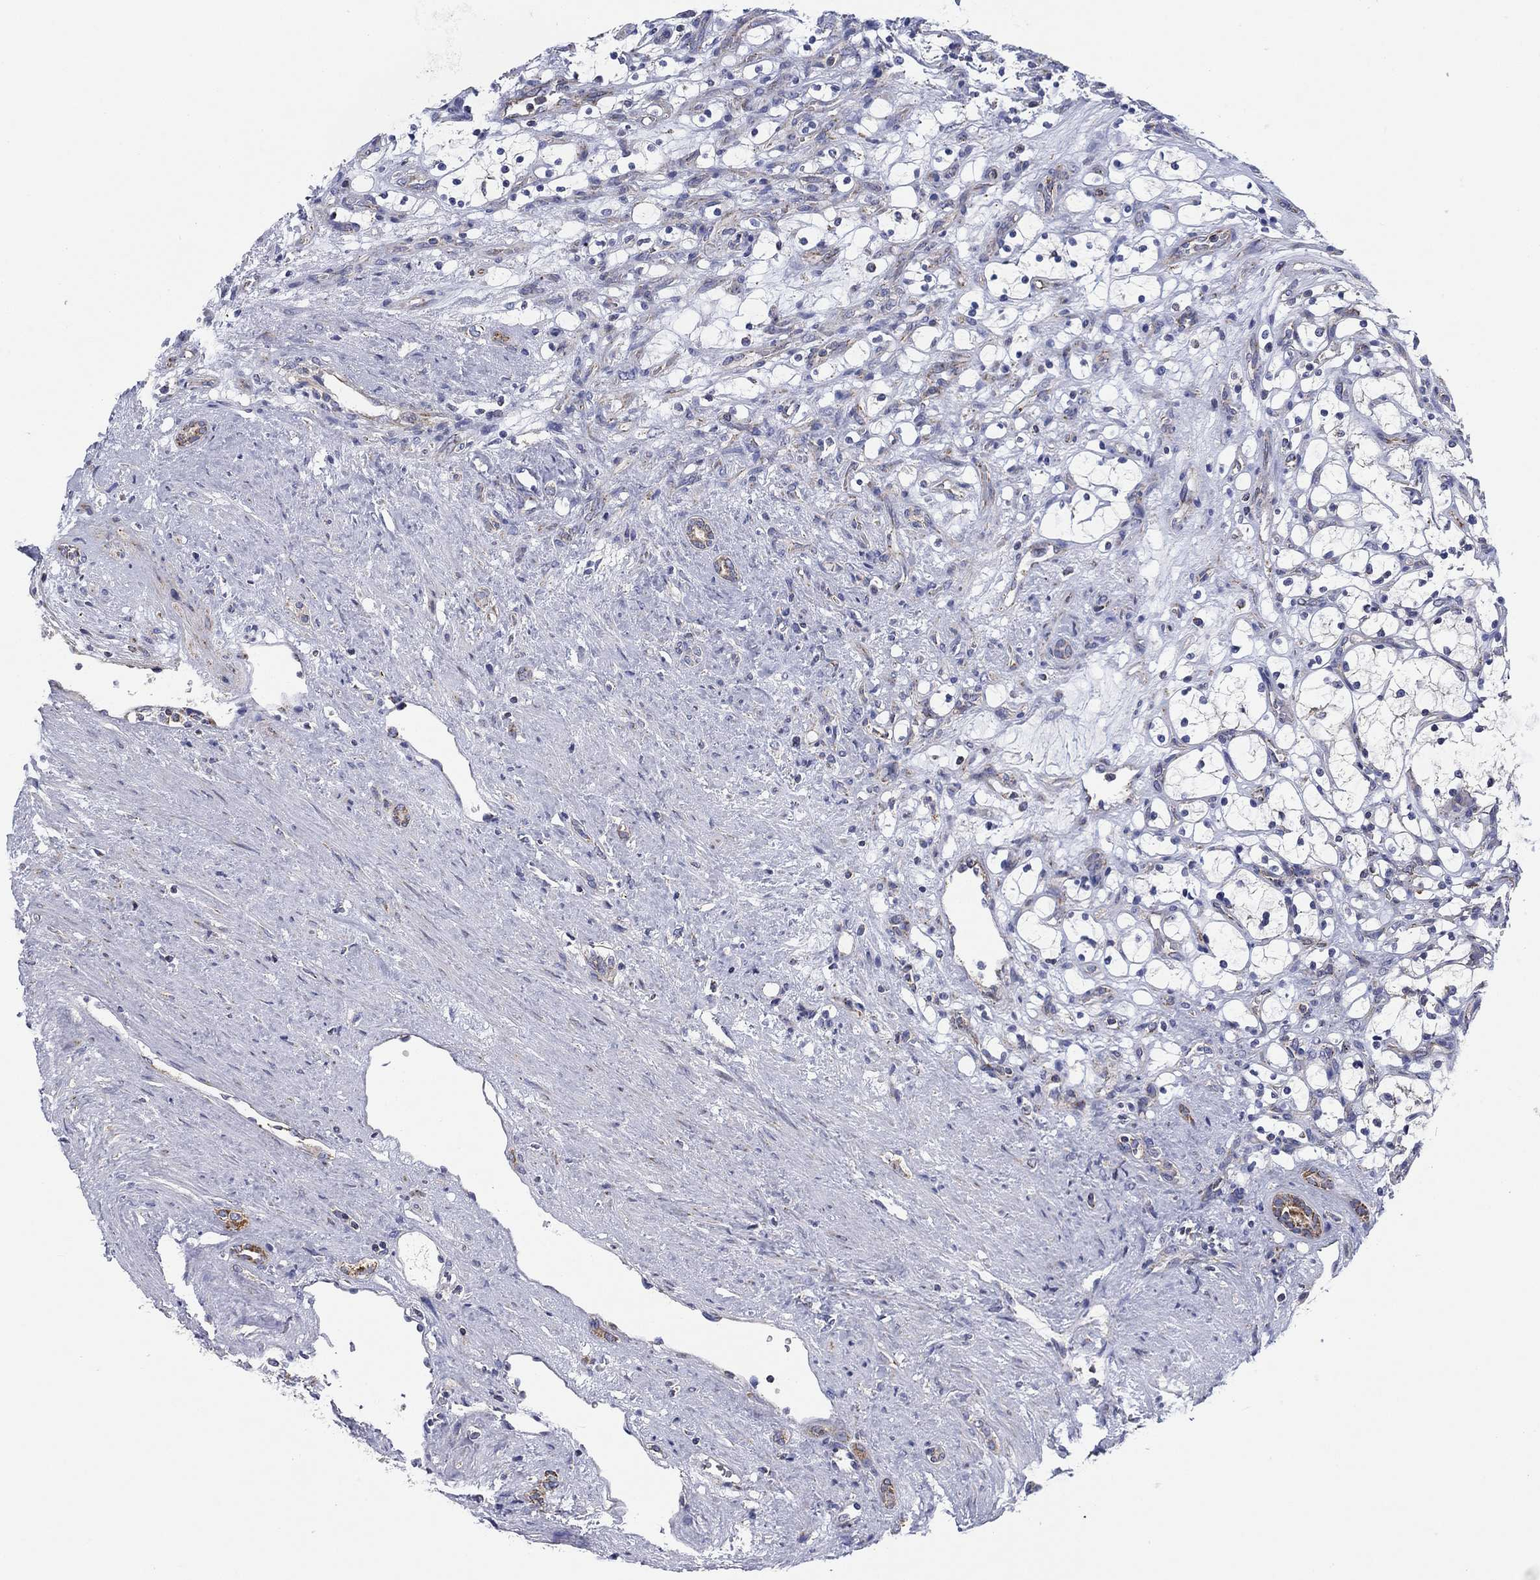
{"staining": {"intensity": "negative", "quantity": "none", "location": "none"}, "tissue": "renal cancer", "cell_type": "Tumor cells", "image_type": "cancer", "snomed": [{"axis": "morphology", "description": "Adenocarcinoma, NOS"}, {"axis": "topography", "description": "Kidney"}], "caption": "Protein analysis of renal cancer (adenocarcinoma) reveals no significant staining in tumor cells.", "gene": "NACAD", "patient": {"sex": "female", "age": 69}}